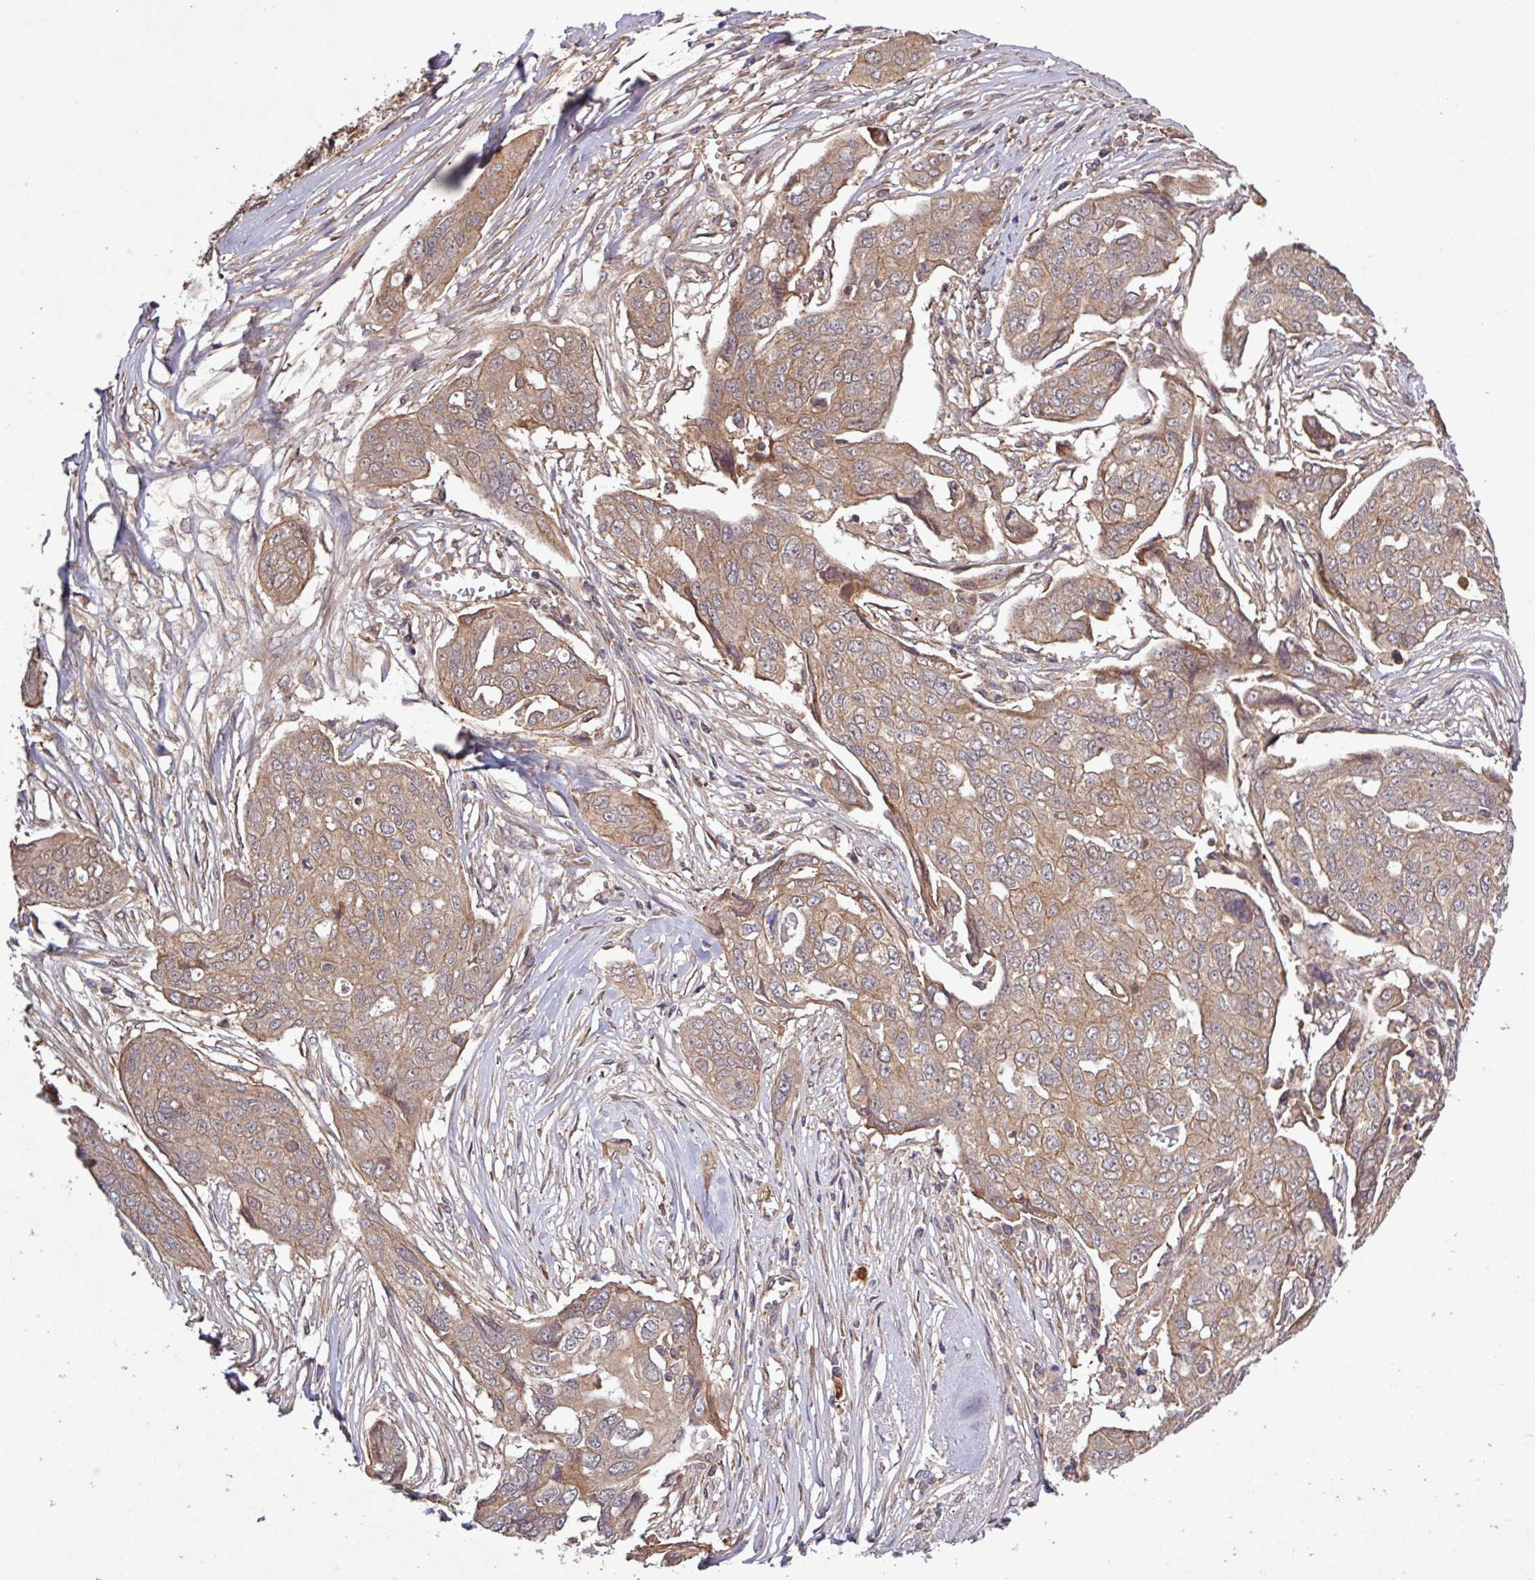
{"staining": {"intensity": "moderate", "quantity": ">75%", "location": "cytoplasmic/membranous"}, "tissue": "ovarian cancer", "cell_type": "Tumor cells", "image_type": "cancer", "snomed": [{"axis": "morphology", "description": "Carcinoma, endometroid"}, {"axis": "topography", "description": "Ovary"}], "caption": "Approximately >75% of tumor cells in human ovarian cancer display moderate cytoplasmic/membranous protein staining as visualized by brown immunohistochemical staining.", "gene": "TRABD2A", "patient": {"sex": "female", "age": 70}}